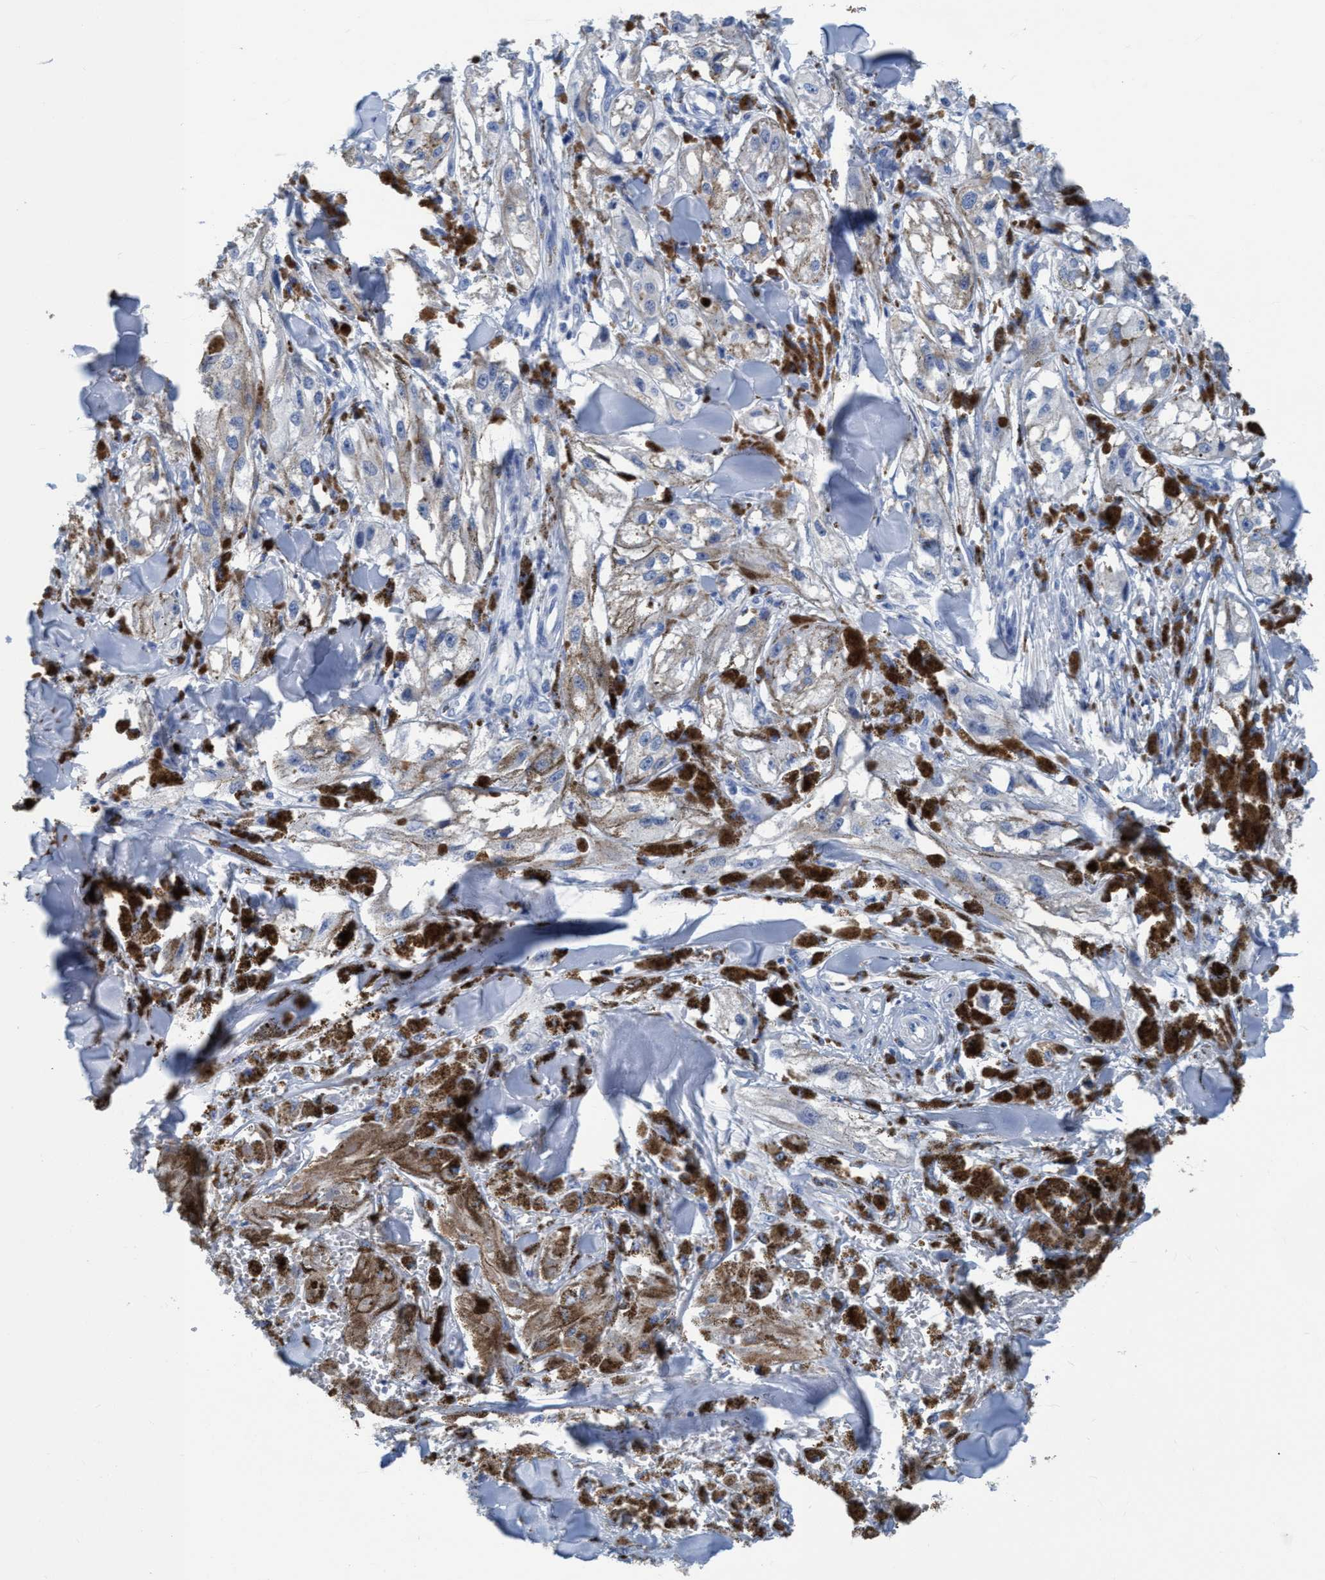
{"staining": {"intensity": "negative", "quantity": "none", "location": "none"}, "tissue": "melanoma", "cell_type": "Tumor cells", "image_type": "cancer", "snomed": [{"axis": "morphology", "description": "Malignant melanoma, NOS"}, {"axis": "topography", "description": "Skin"}], "caption": "Micrograph shows no significant protein staining in tumor cells of melanoma.", "gene": "DNAI1", "patient": {"sex": "male", "age": 88}}